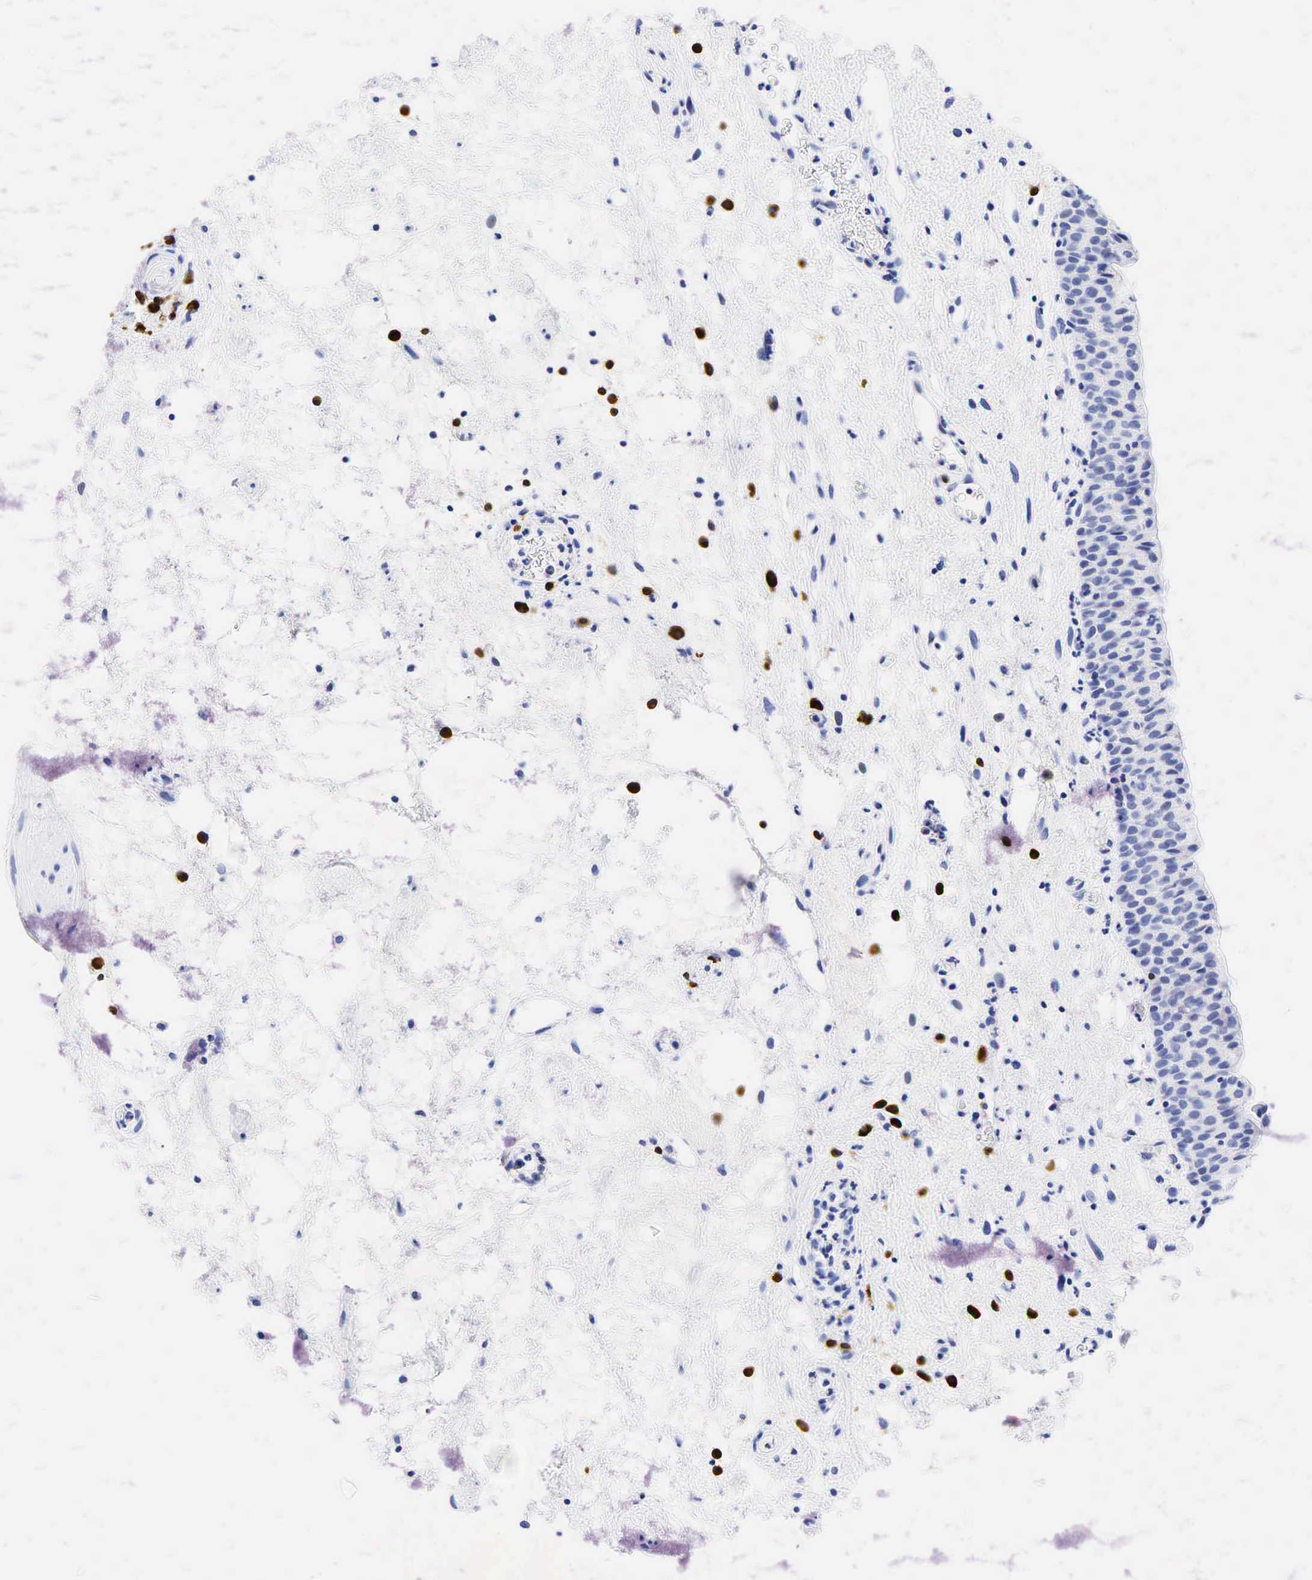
{"staining": {"intensity": "negative", "quantity": "none", "location": "none"}, "tissue": "urinary bladder", "cell_type": "Urothelial cells", "image_type": "normal", "snomed": [{"axis": "morphology", "description": "Normal tissue, NOS"}, {"axis": "topography", "description": "Urinary bladder"}], "caption": "Immunohistochemistry (IHC) of normal human urinary bladder demonstrates no staining in urothelial cells. Nuclei are stained in blue.", "gene": "CD79A", "patient": {"sex": "male", "age": 48}}